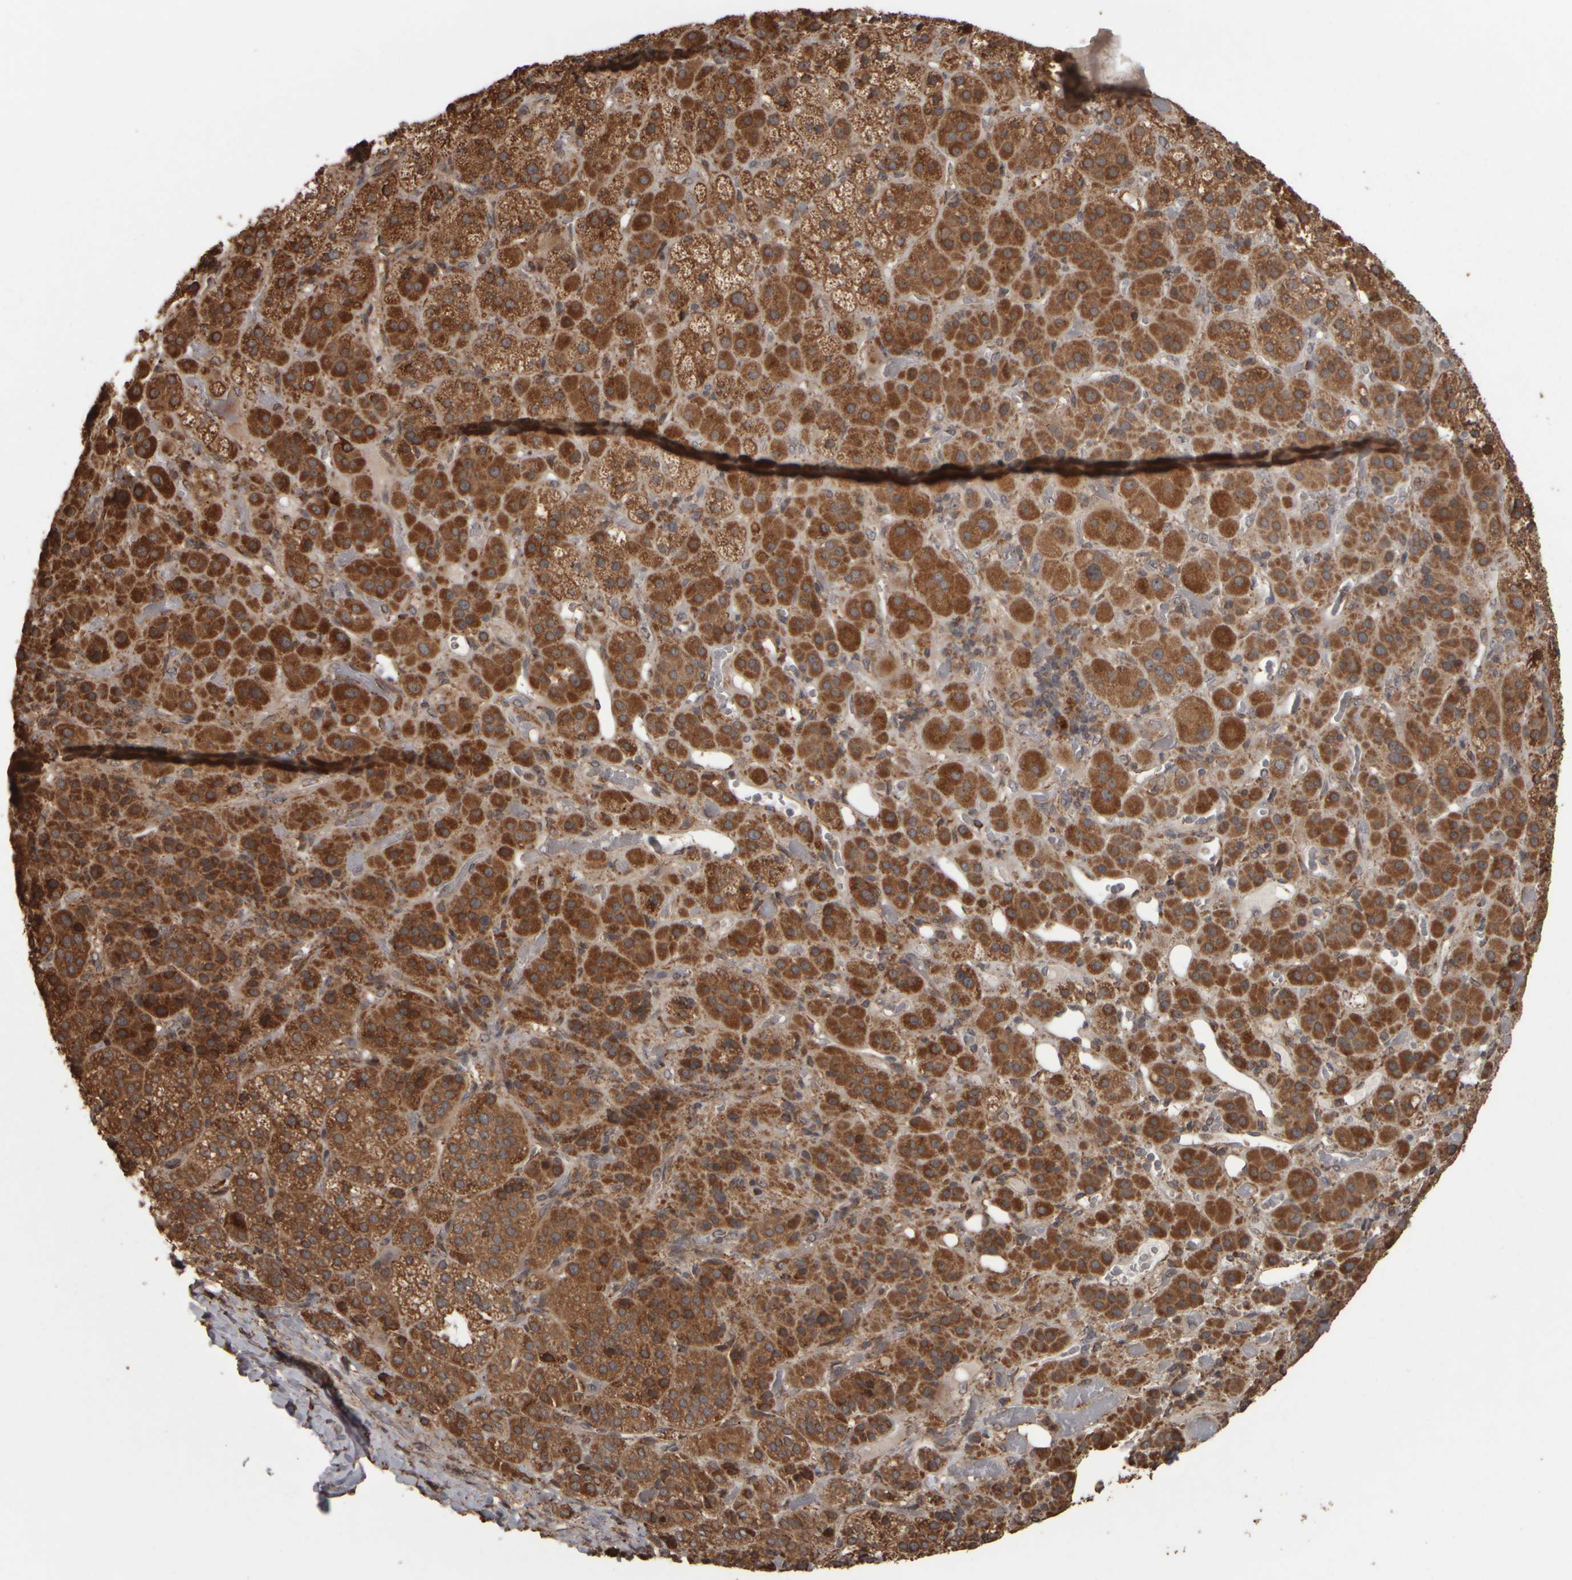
{"staining": {"intensity": "strong", "quantity": ">75%", "location": "cytoplasmic/membranous"}, "tissue": "adrenal gland", "cell_type": "Glandular cells", "image_type": "normal", "snomed": [{"axis": "morphology", "description": "Normal tissue, NOS"}, {"axis": "topography", "description": "Adrenal gland"}], "caption": "An immunohistochemistry (IHC) micrograph of unremarkable tissue is shown. Protein staining in brown shows strong cytoplasmic/membranous positivity in adrenal gland within glandular cells.", "gene": "AGBL3", "patient": {"sex": "male", "age": 57}}